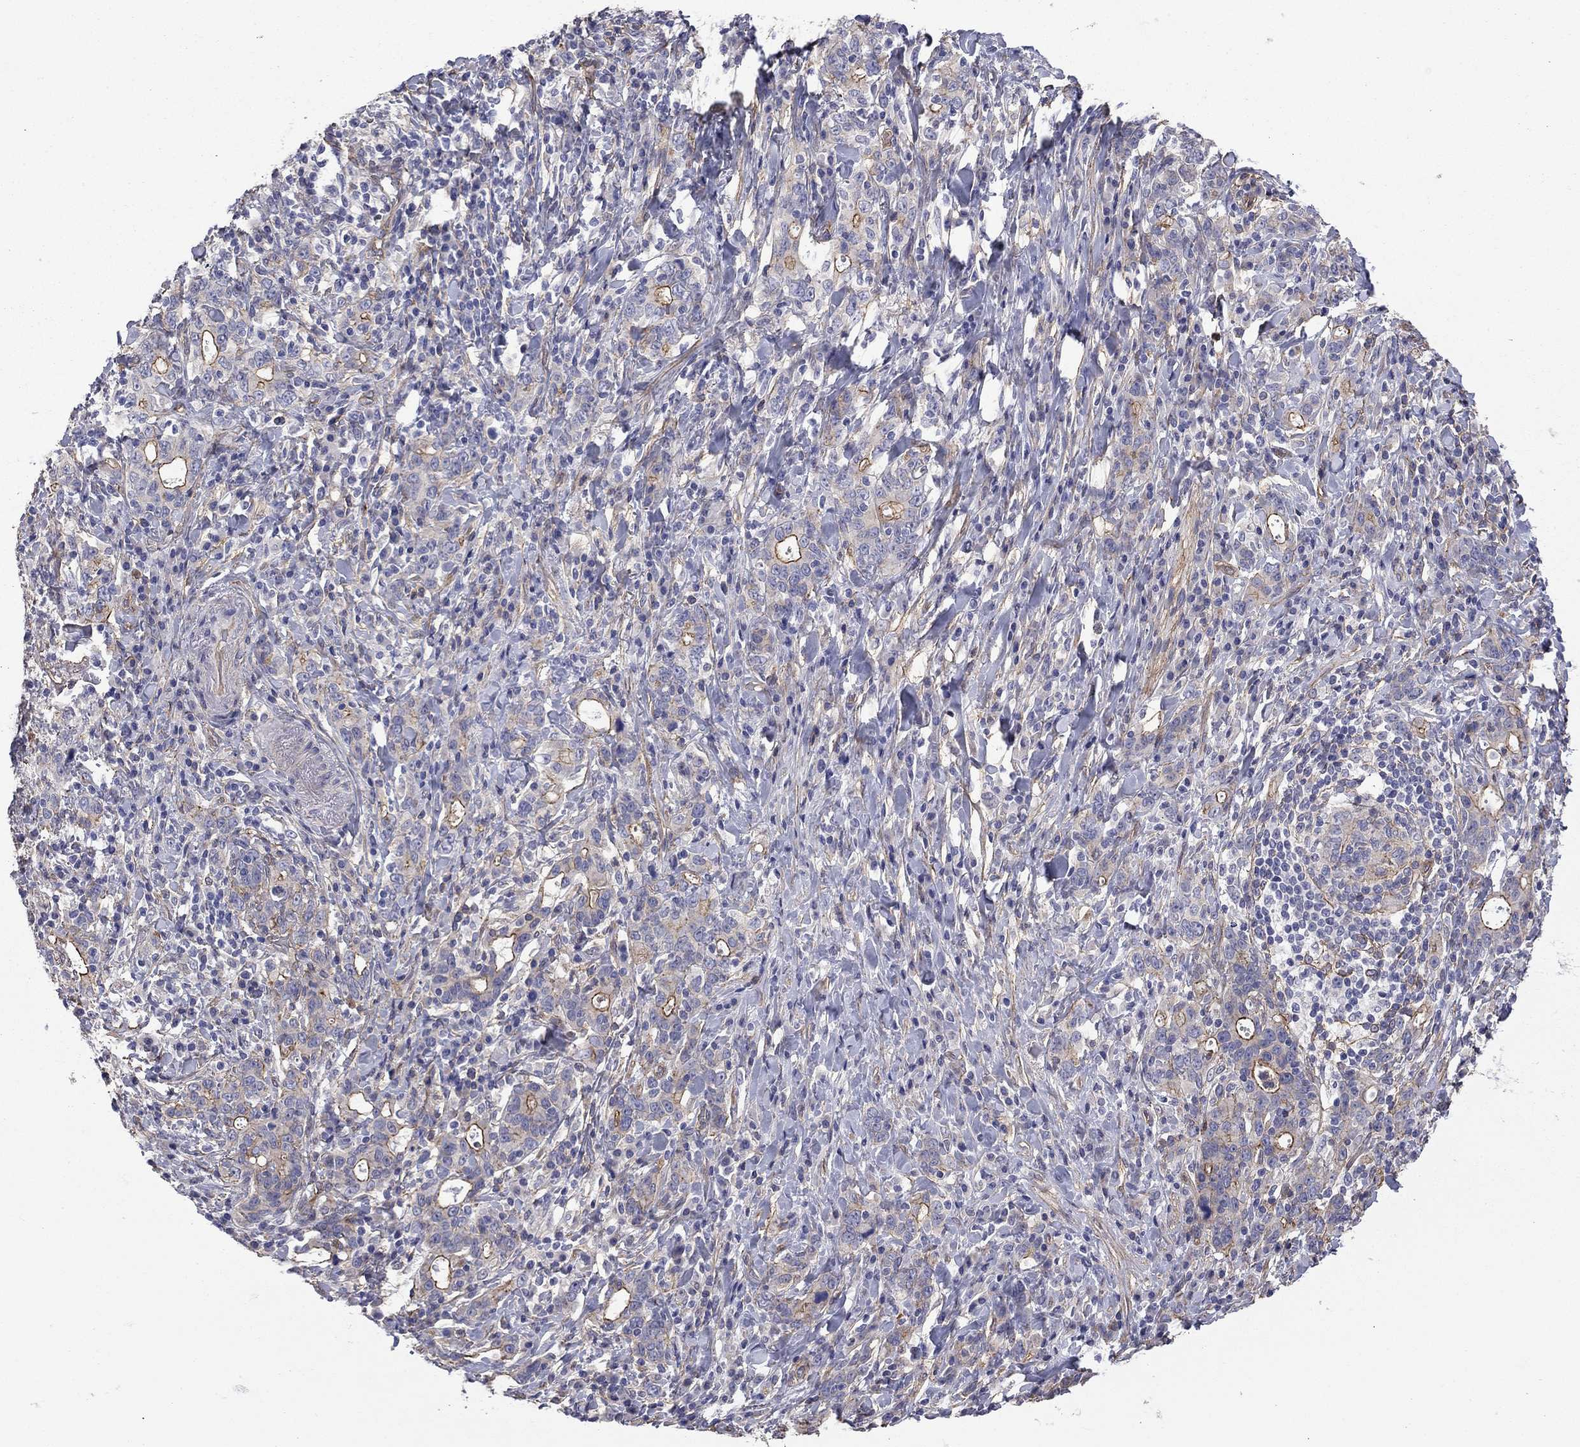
{"staining": {"intensity": "strong", "quantity": "<25%", "location": "cytoplasmic/membranous"}, "tissue": "stomach cancer", "cell_type": "Tumor cells", "image_type": "cancer", "snomed": [{"axis": "morphology", "description": "Adenocarcinoma, NOS"}, {"axis": "topography", "description": "Stomach"}], "caption": "Adenocarcinoma (stomach) tissue demonstrates strong cytoplasmic/membranous expression in about <25% of tumor cells, visualized by immunohistochemistry.", "gene": "TCHH", "patient": {"sex": "male", "age": 79}}